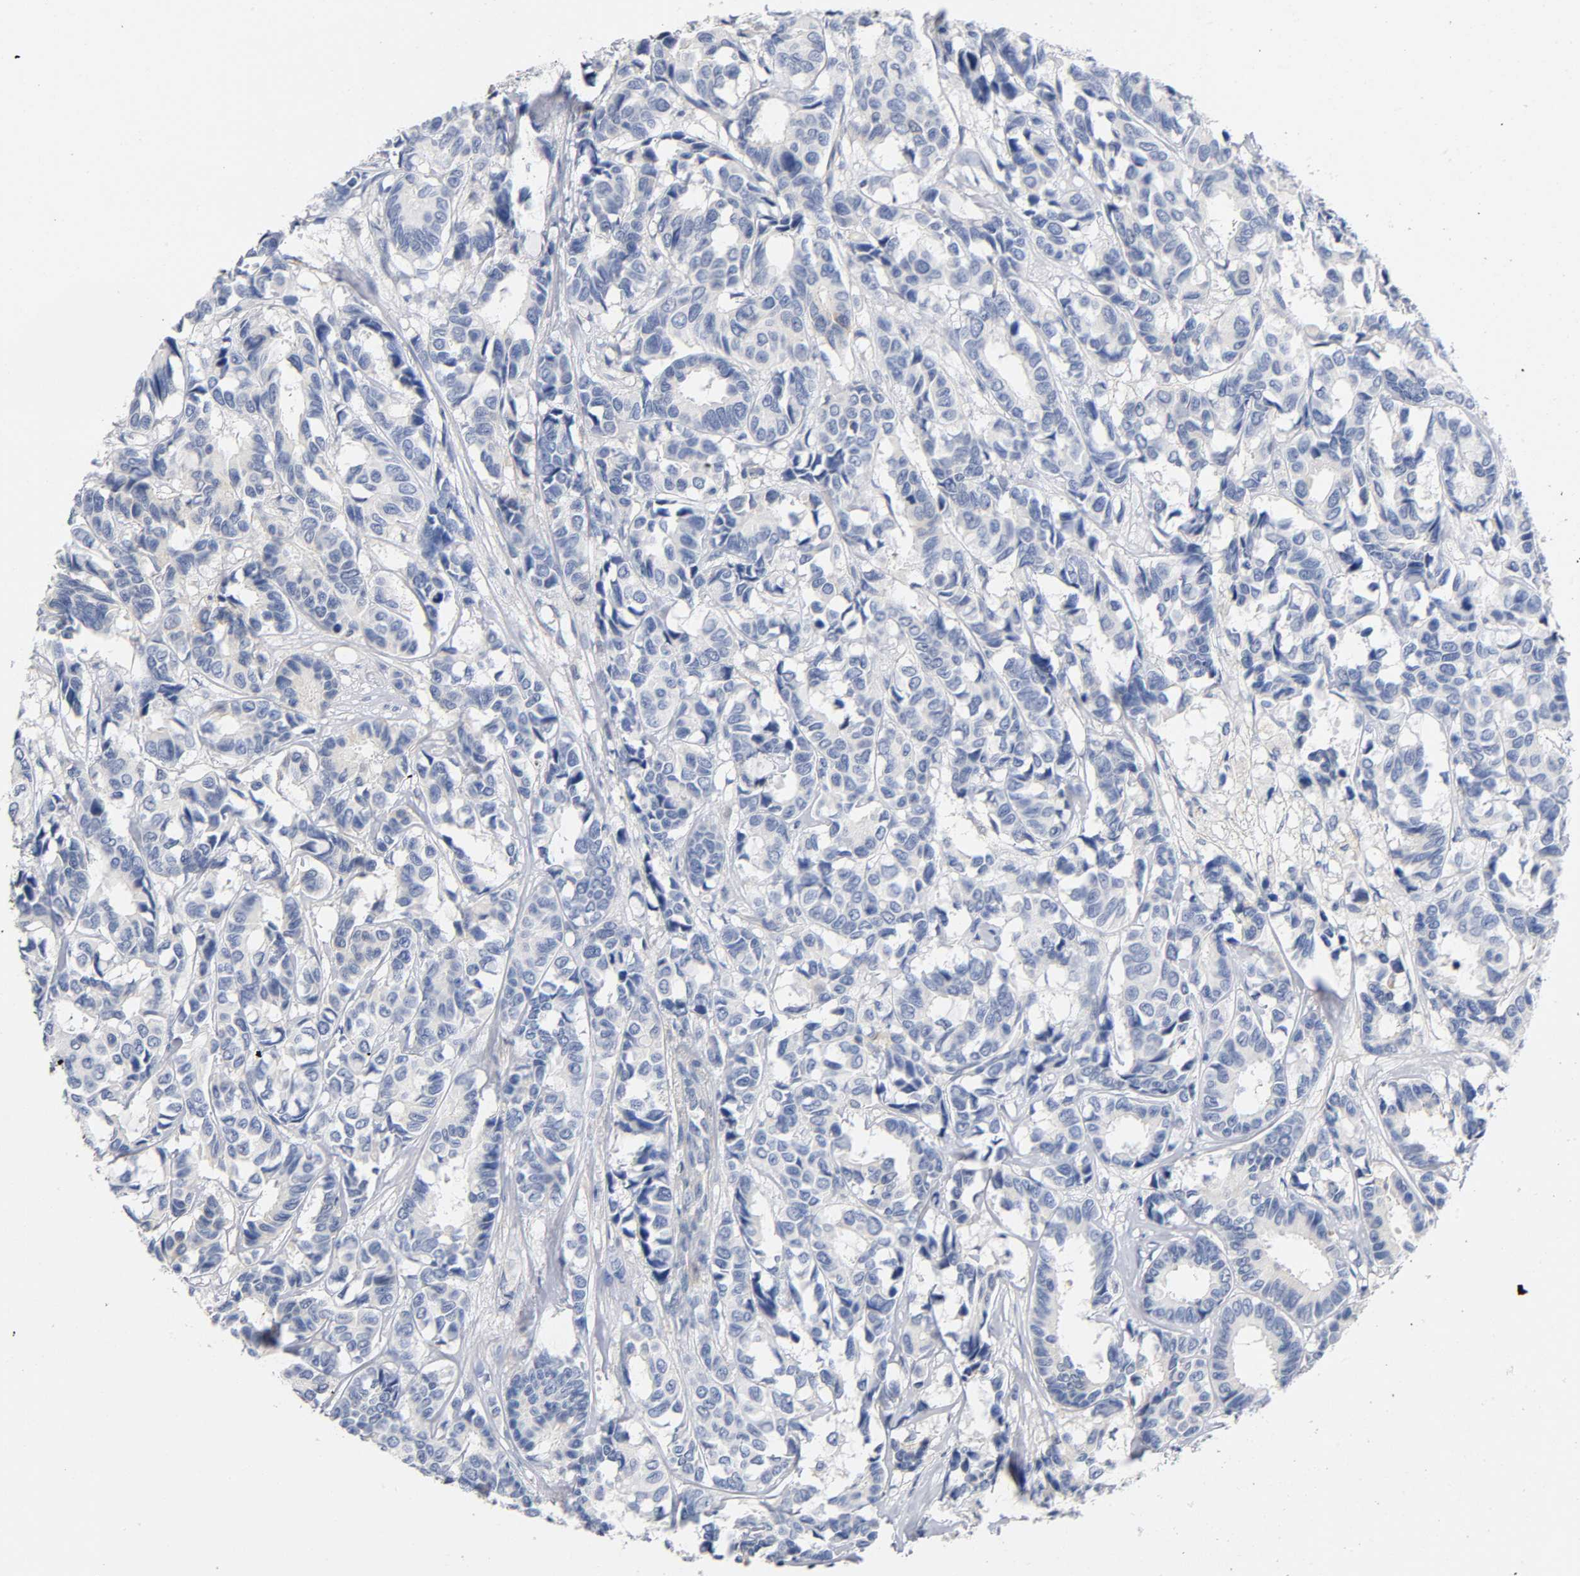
{"staining": {"intensity": "weak", "quantity": "<25%", "location": "cytoplasmic/membranous"}, "tissue": "breast cancer", "cell_type": "Tumor cells", "image_type": "cancer", "snomed": [{"axis": "morphology", "description": "Duct carcinoma"}, {"axis": "topography", "description": "Breast"}], "caption": "Breast cancer (intraductal carcinoma) was stained to show a protein in brown. There is no significant expression in tumor cells.", "gene": "TNC", "patient": {"sex": "female", "age": 87}}